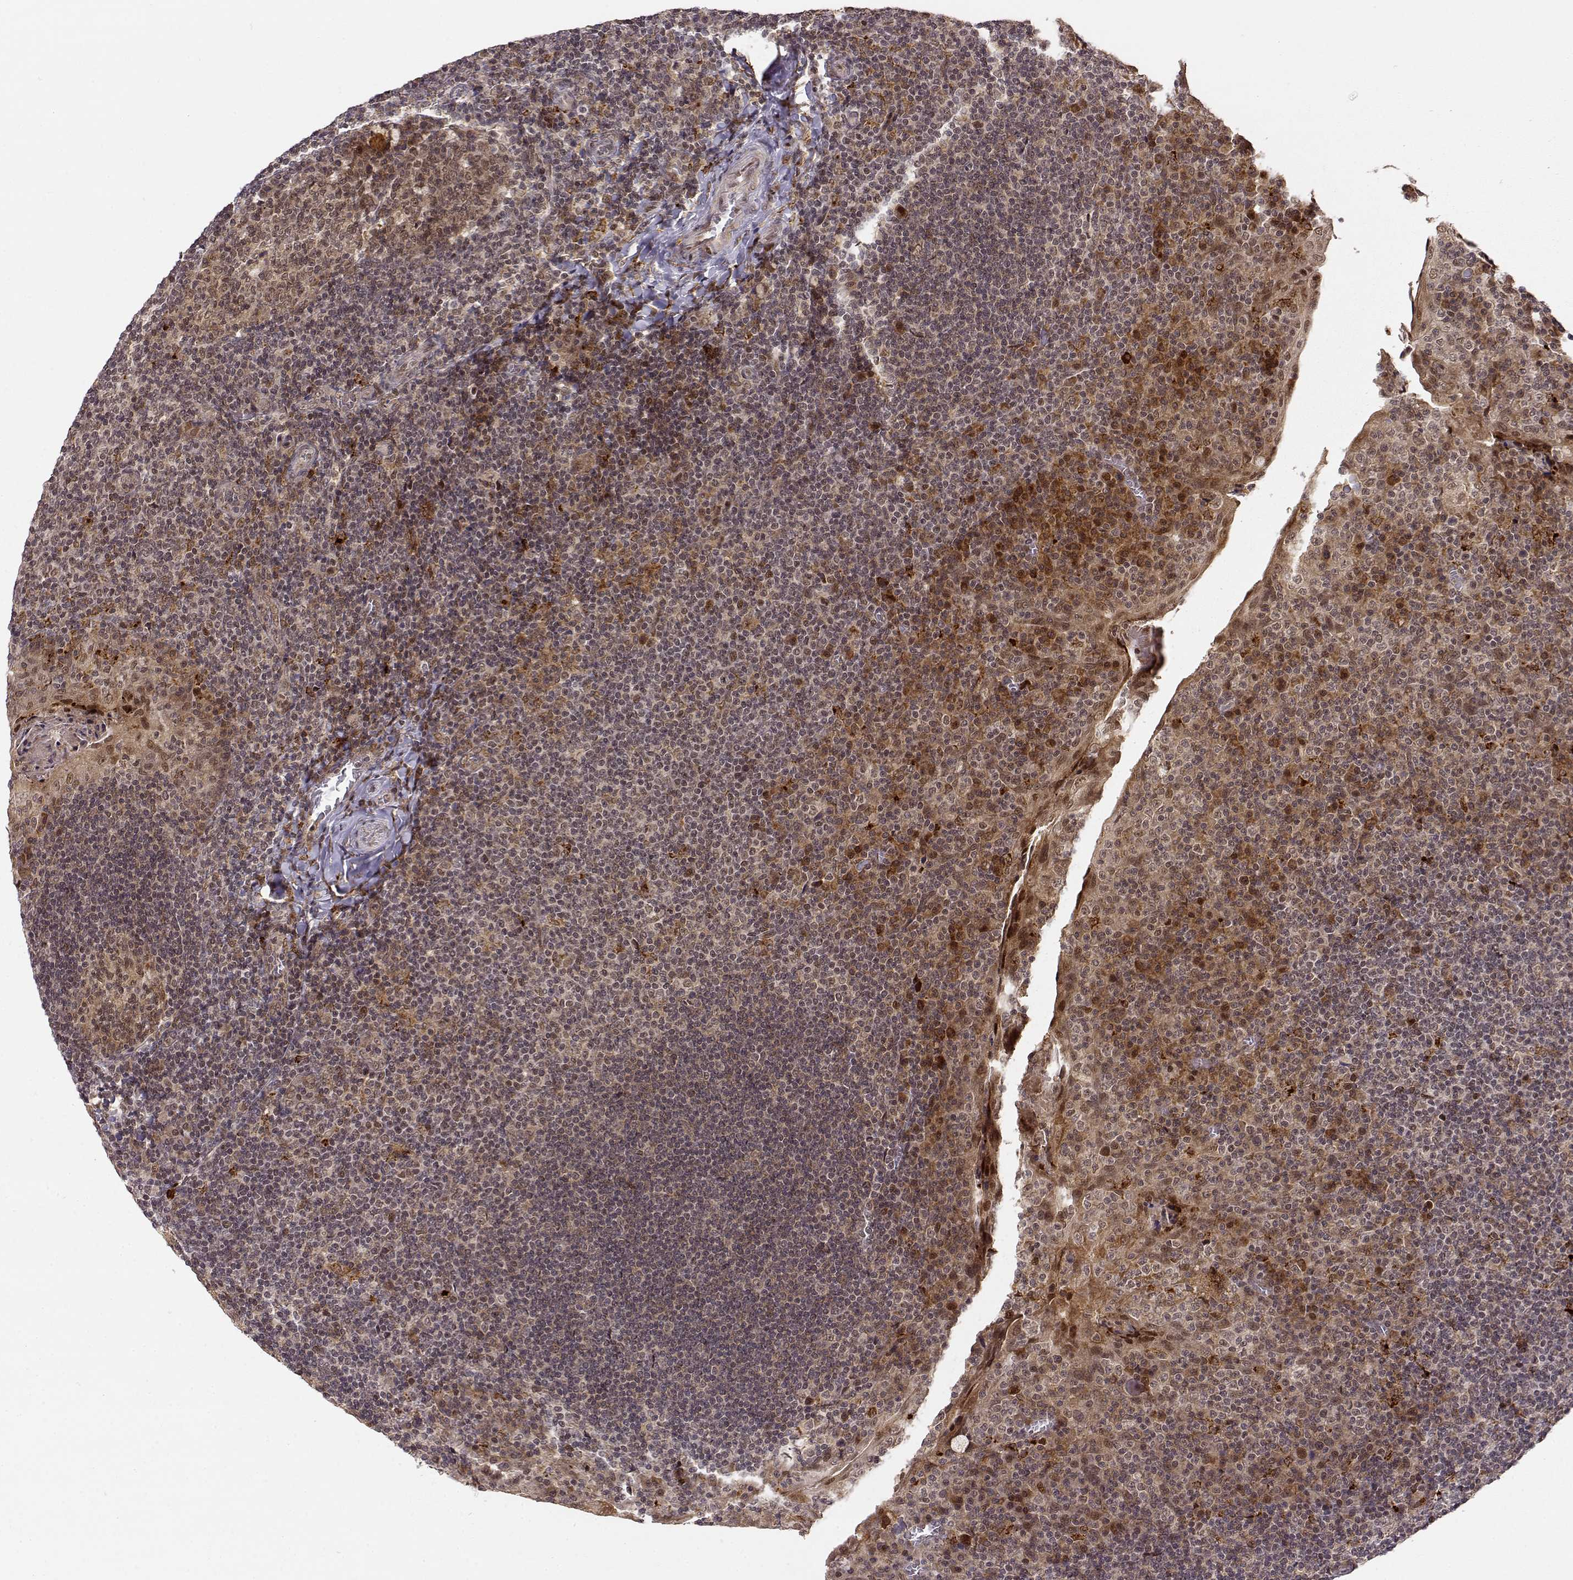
{"staining": {"intensity": "moderate", "quantity": ">75%", "location": "cytoplasmic/membranous,nuclear"}, "tissue": "tonsil", "cell_type": "Germinal center cells", "image_type": "normal", "snomed": [{"axis": "morphology", "description": "Normal tissue, NOS"}, {"axis": "topography", "description": "Tonsil"}], "caption": "A brown stain highlights moderate cytoplasmic/membranous,nuclear staining of a protein in germinal center cells of benign tonsil.", "gene": "MAEA", "patient": {"sex": "male", "age": 17}}